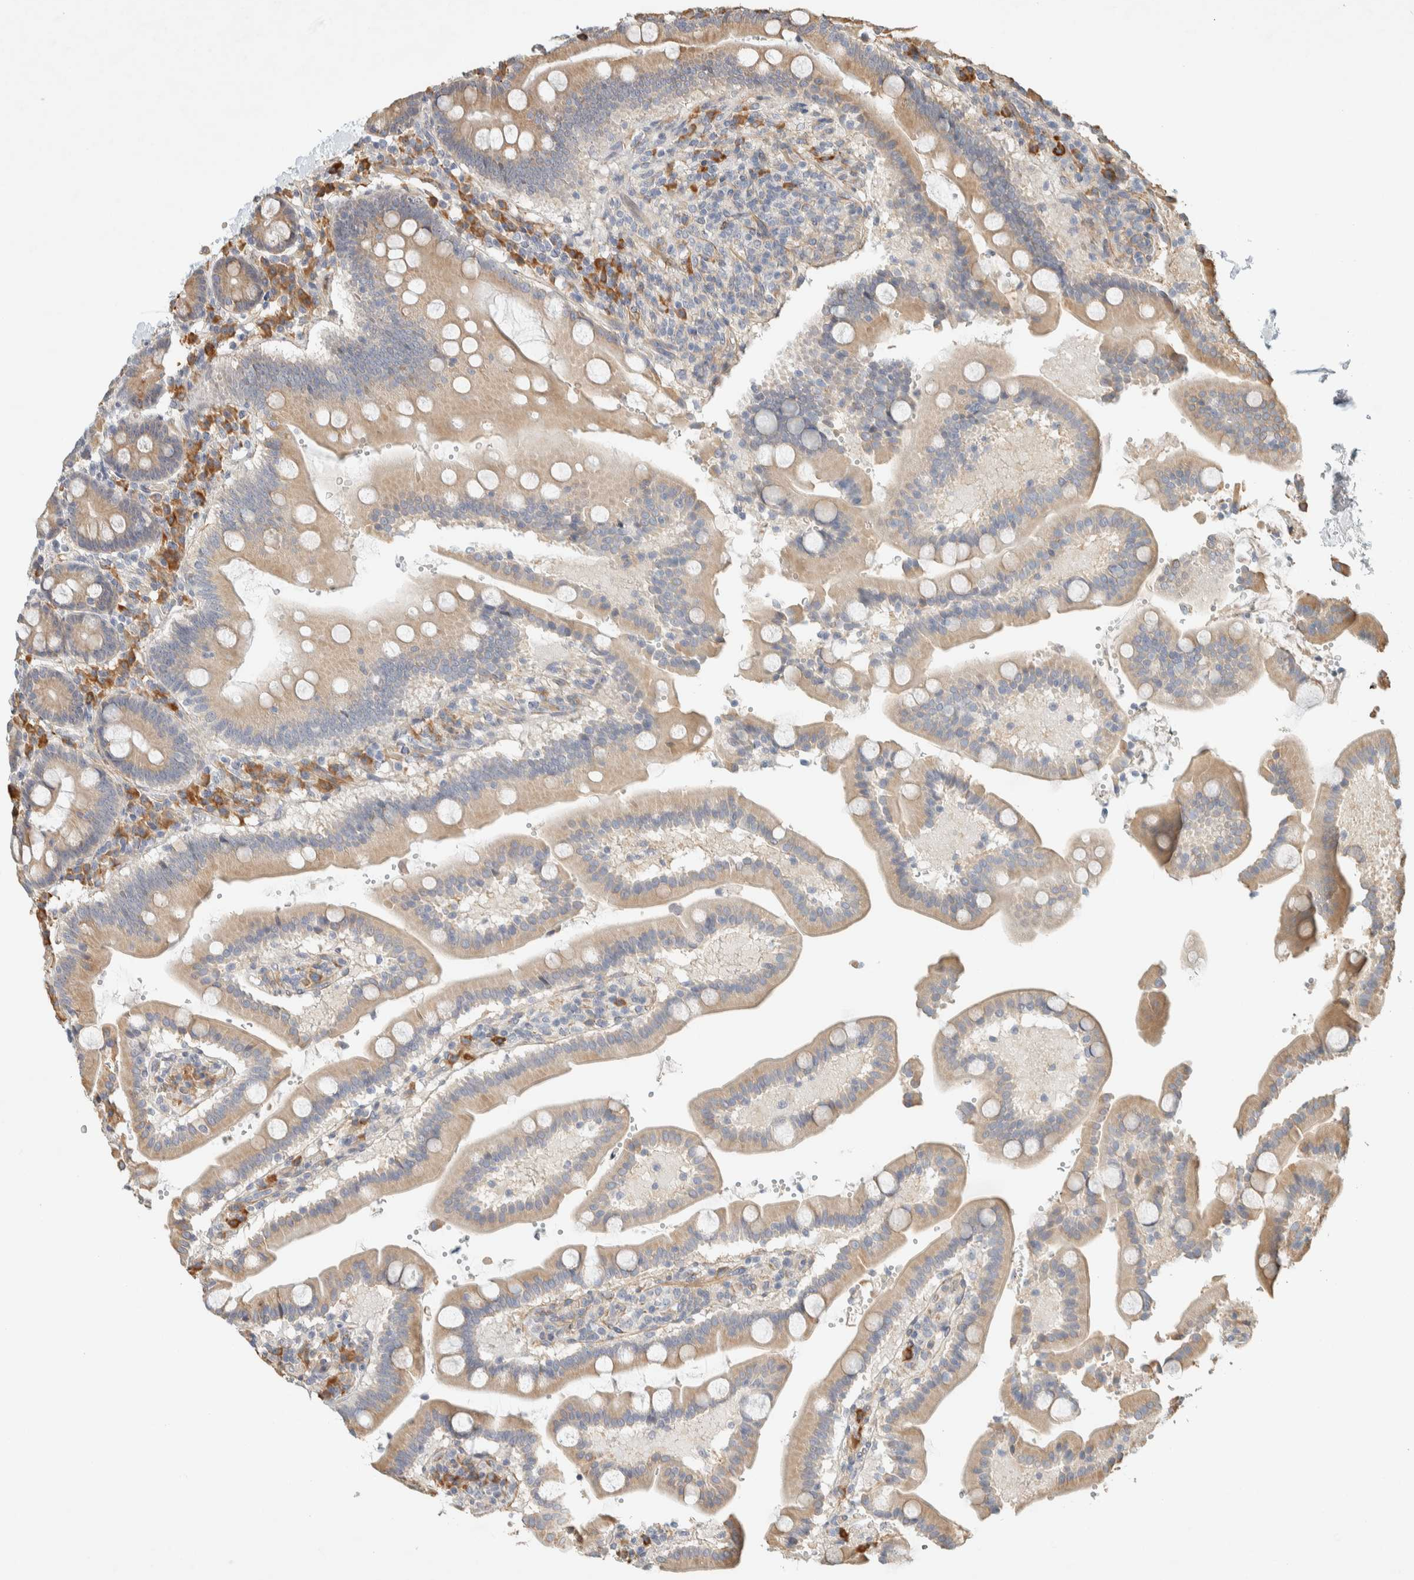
{"staining": {"intensity": "strong", "quantity": "<25%", "location": "cytoplasmic/membranous"}, "tissue": "duodenum", "cell_type": "Glandular cells", "image_type": "normal", "snomed": [{"axis": "morphology", "description": "Normal tissue, NOS"}, {"axis": "topography", "description": "Small intestine, NOS"}], "caption": "Protein staining demonstrates strong cytoplasmic/membranous expression in about <25% of glandular cells in unremarkable duodenum. (IHC, brightfield microscopy, high magnification).", "gene": "KLHL40", "patient": {"sex": "female", "age": 71}}